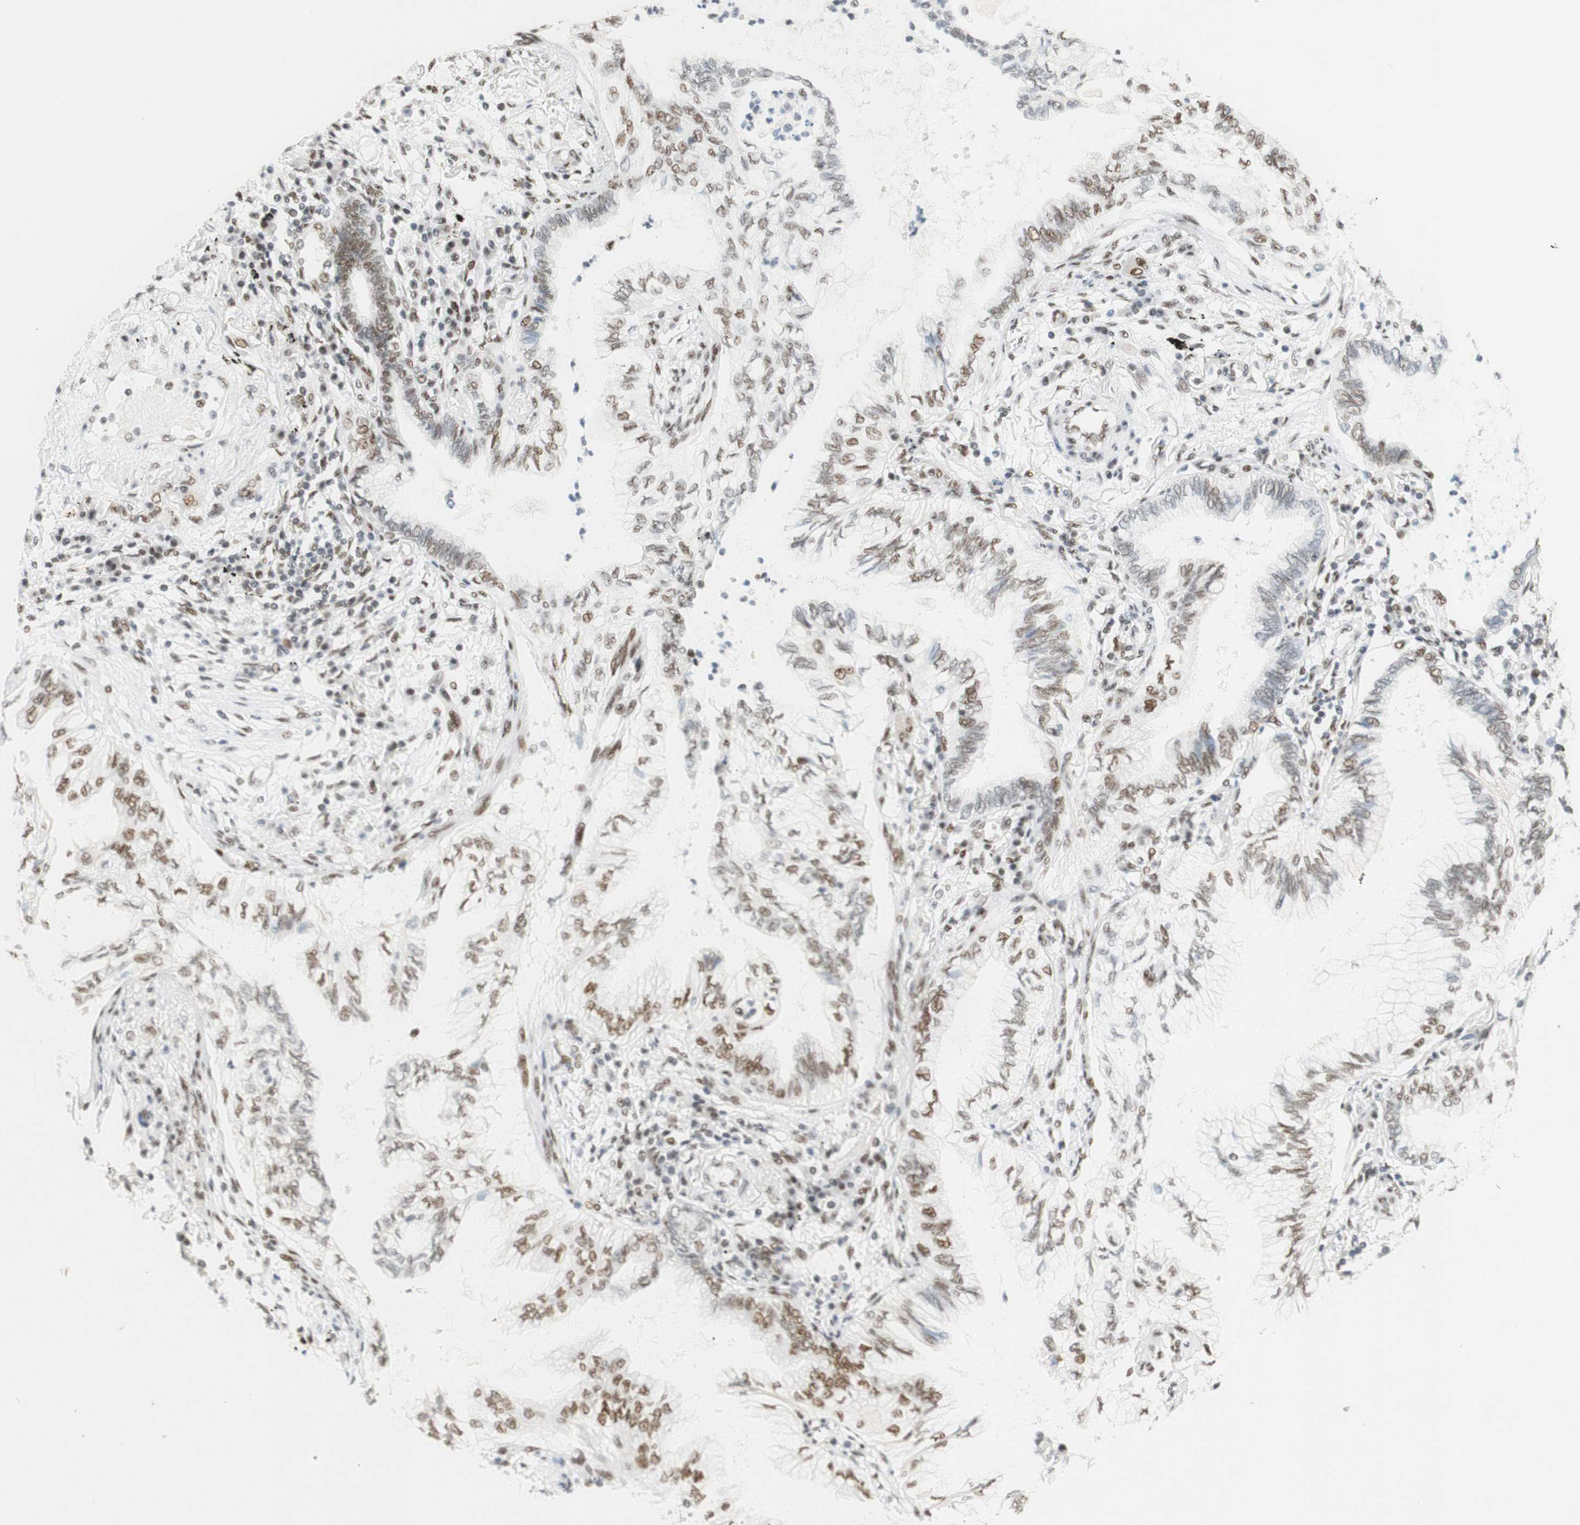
{"staining": {"intensity": "weak", "quantity": "<25%", "location": "nuclear"}, "tissue": "lung cancer", "cell_type": "Tumor cells", "image_type": "cancer", "snomed": [{"axis": "morphology", "description": "Normal tissue, NOS"}, {"axis": "morphology", "description": "Adenocarcinoma, NOS"}, {"axis": "topography", "description": "Bronchus"}, {"axis": "topography", "description": "Lung"}], "caption": "Tumor cells are negative for protein expression in human lung cancer. (DAB (3,3'-diaminobenzidine) IHC, high magnification).", "gene": "RNF20", "patient": {"sex": "female", "age": 70}}